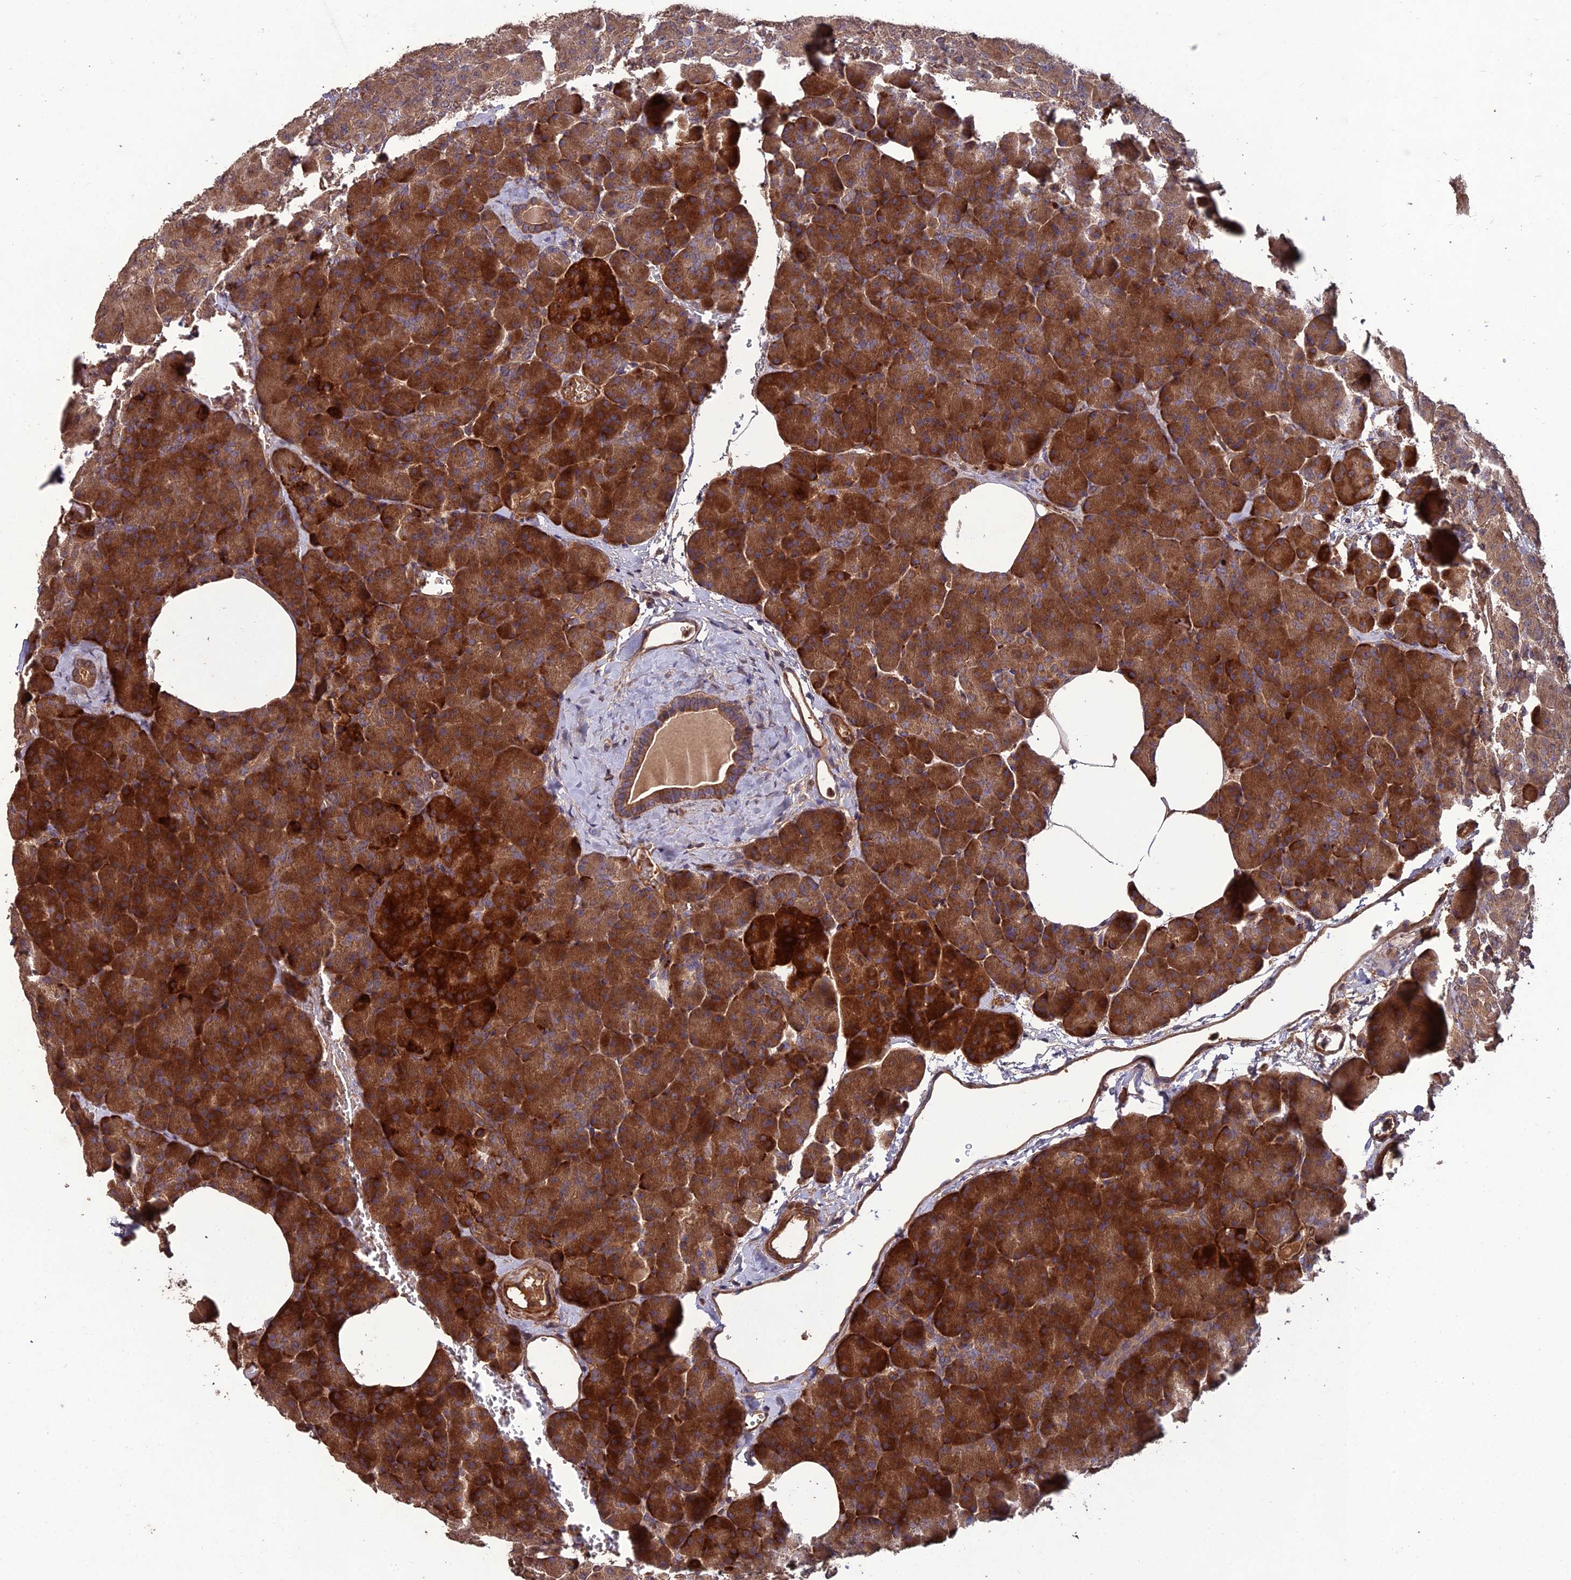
{"staining": {"intensity": "strong", "quantity": ">75%", "location": "cytoplasmic/membranous"}, "tissue": "pancreas", "cell_type": "Exocrine glandular cells", "image_type": "normal", "snomed": [{"axis": "morphology", "description": "Normal tissue, NOS"}, {"axis": "morphology", "description": "Carcinoid, malignant, NOS"}, {"axis": "topography", "description": "Pancreas"}], "caption": "A histopathology image of human pancreas stained for a protein exhibits strong cytoplasmic/membranous brown staining in exocrine glandular cells.", "gene": "ATP6V0A2", "patient": {"sex": "female", "age": 35}}